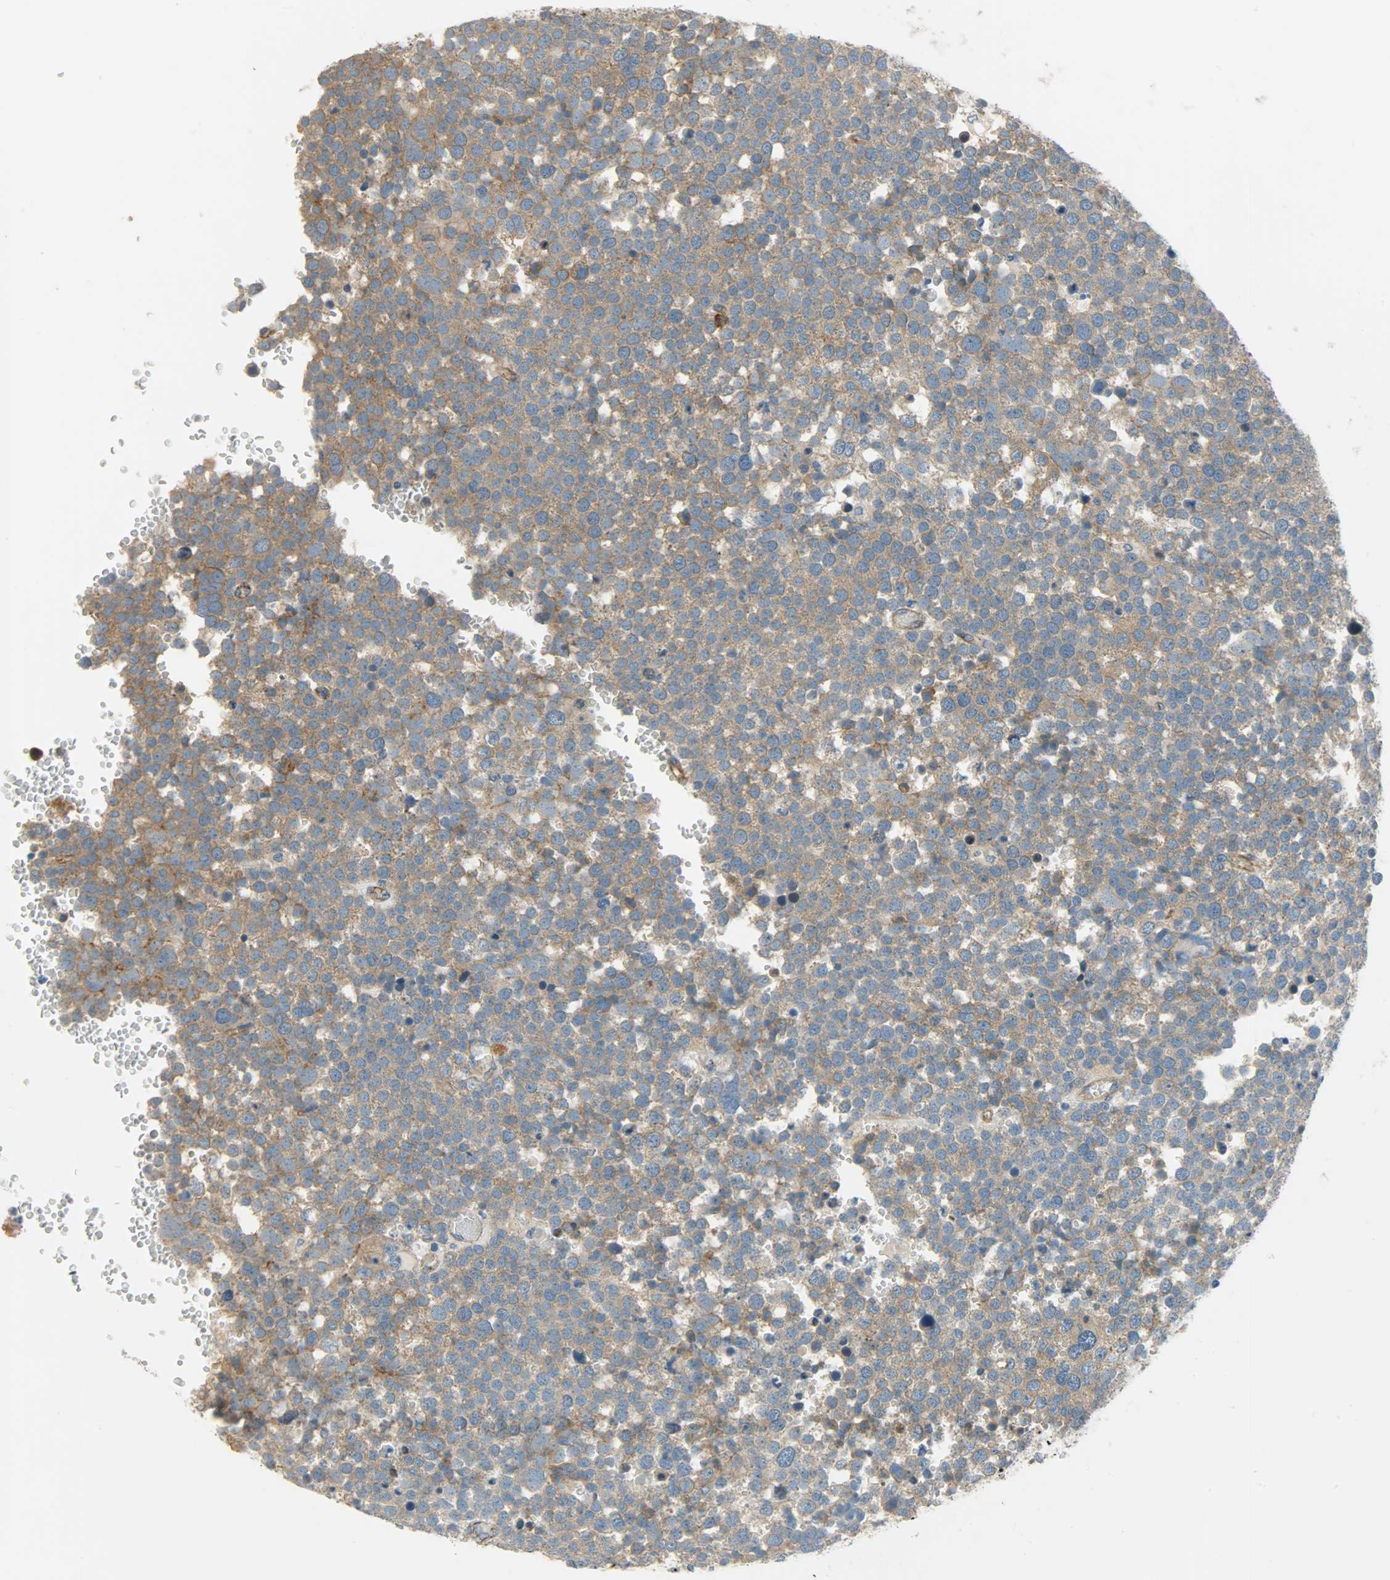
{"staining": {"intensity": "moderate", "quantity": ">75%", "location": "cytoplasmic/membranous"}, "tissue": "testis cancer", "cell_type": "Tumor cells", "image_type": "cancer", "snomed": [{"axis": "morphology", "description": "Seminoma, NOS"}, {"axis": "topography", "description": "Testis"}], "caption": "The immunohistochemical stain shows moderate cytoplasmic/membranous expression in tumor cells of testis seminoma tissue.", "gene": "KIAA1217", "patient": {"sex": "male", "age": 71}}